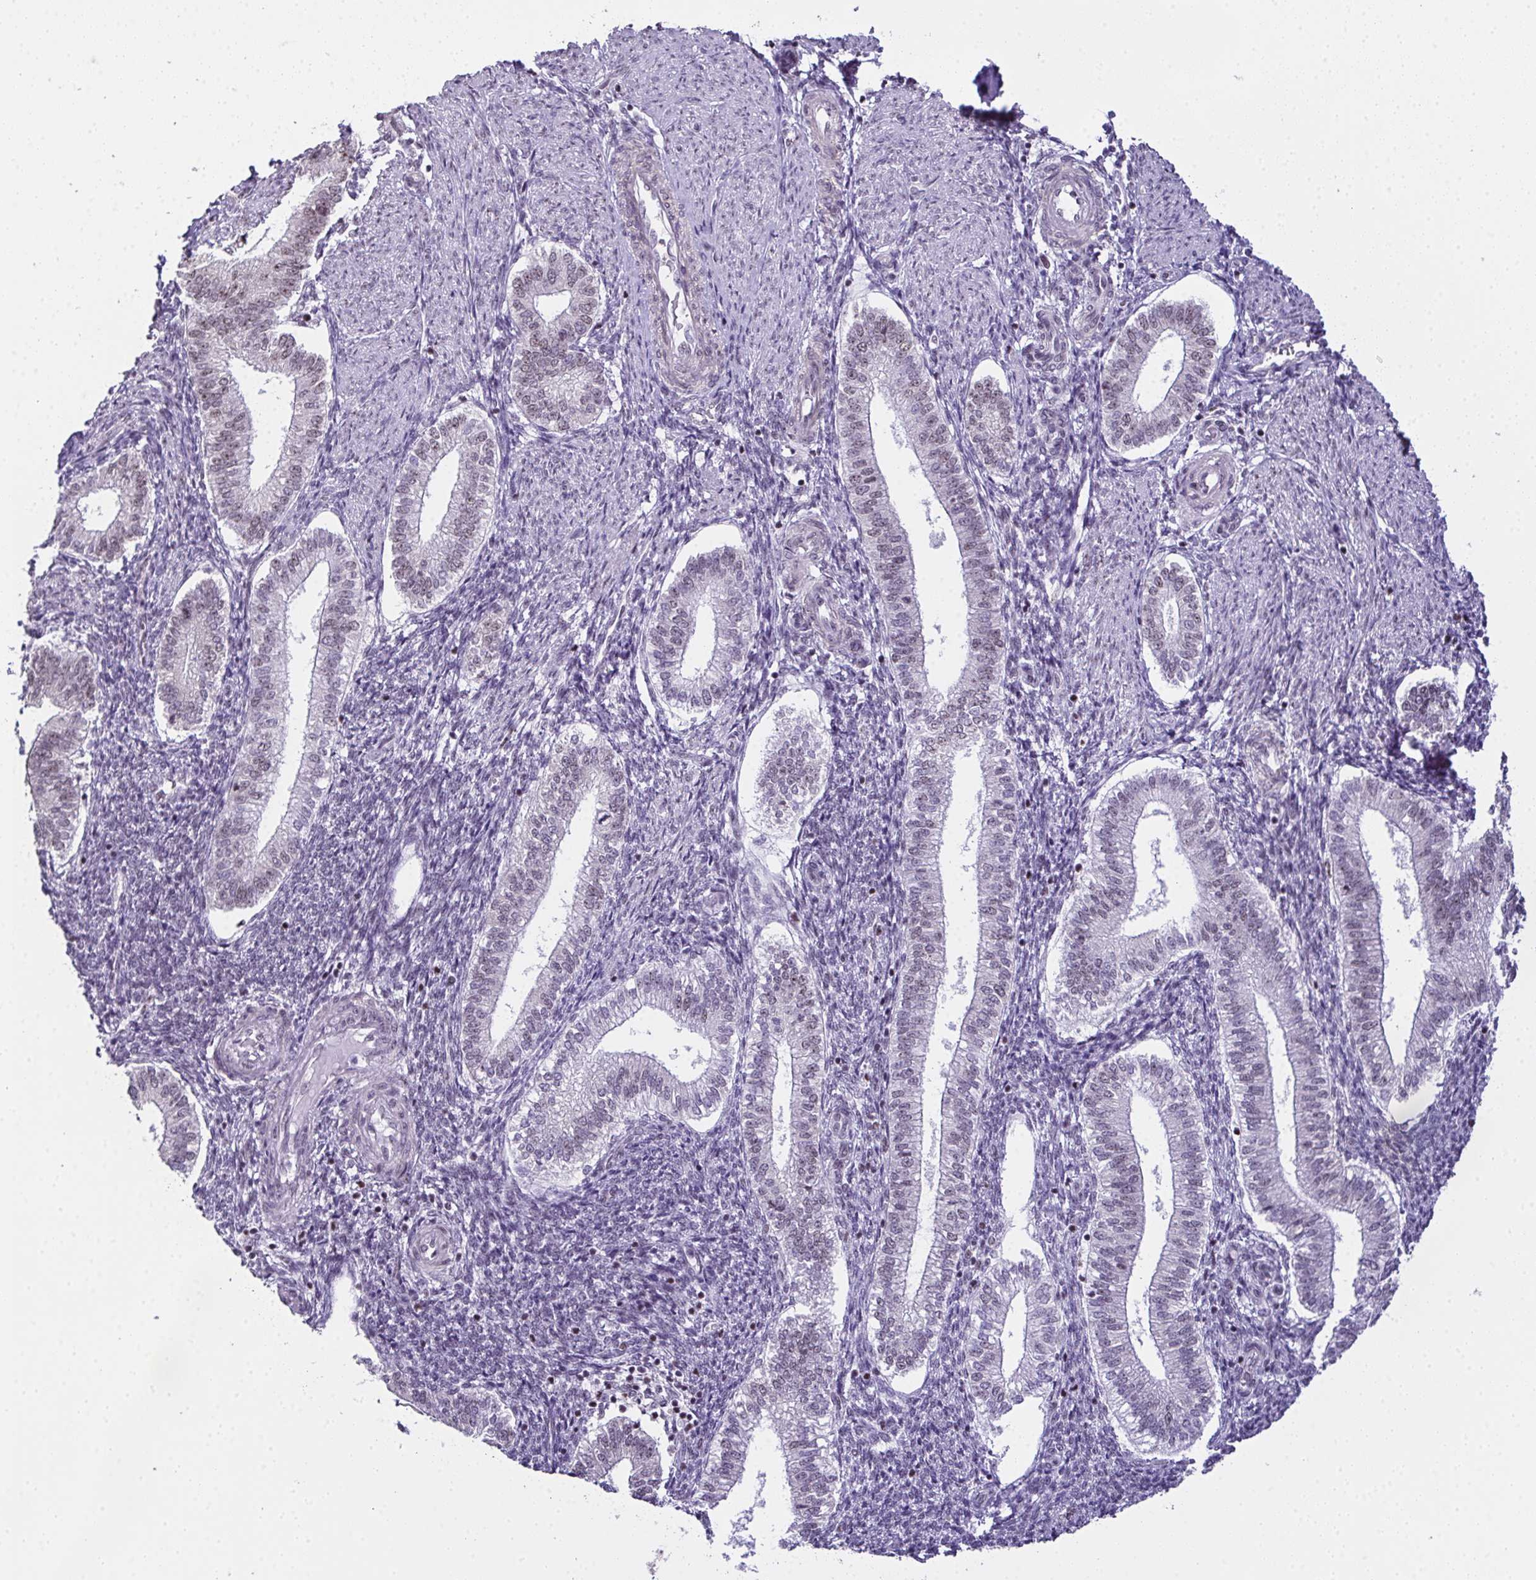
{"staining": {"intensity": "weak", "quantity": "25%-75%", "location": "nuclear"}, "tissue": "endometrium", "cell_type": "Cells in endometrial stroma", "image_type": "normal", "snomed": [{"axis": "morphology", "description": "Normal tissue, NOS"}, {"axis": "topography", "description": "Endometrium"}], "caption": "Endometrium stained with DAB (3,3'-diaminobenzidine) immunohistochemistry exhibits low levels of weak nuclear staining in about 25%-75% of cells in endometrial stroma. The staining was performed using DAB (3,3'-diaminobenzidine), with brown indicating positive protein expression. Nuclei are stained blue with hematoxylin.", "gene": "ZNF800", "patient": {"sex": "female", "age": 25}}